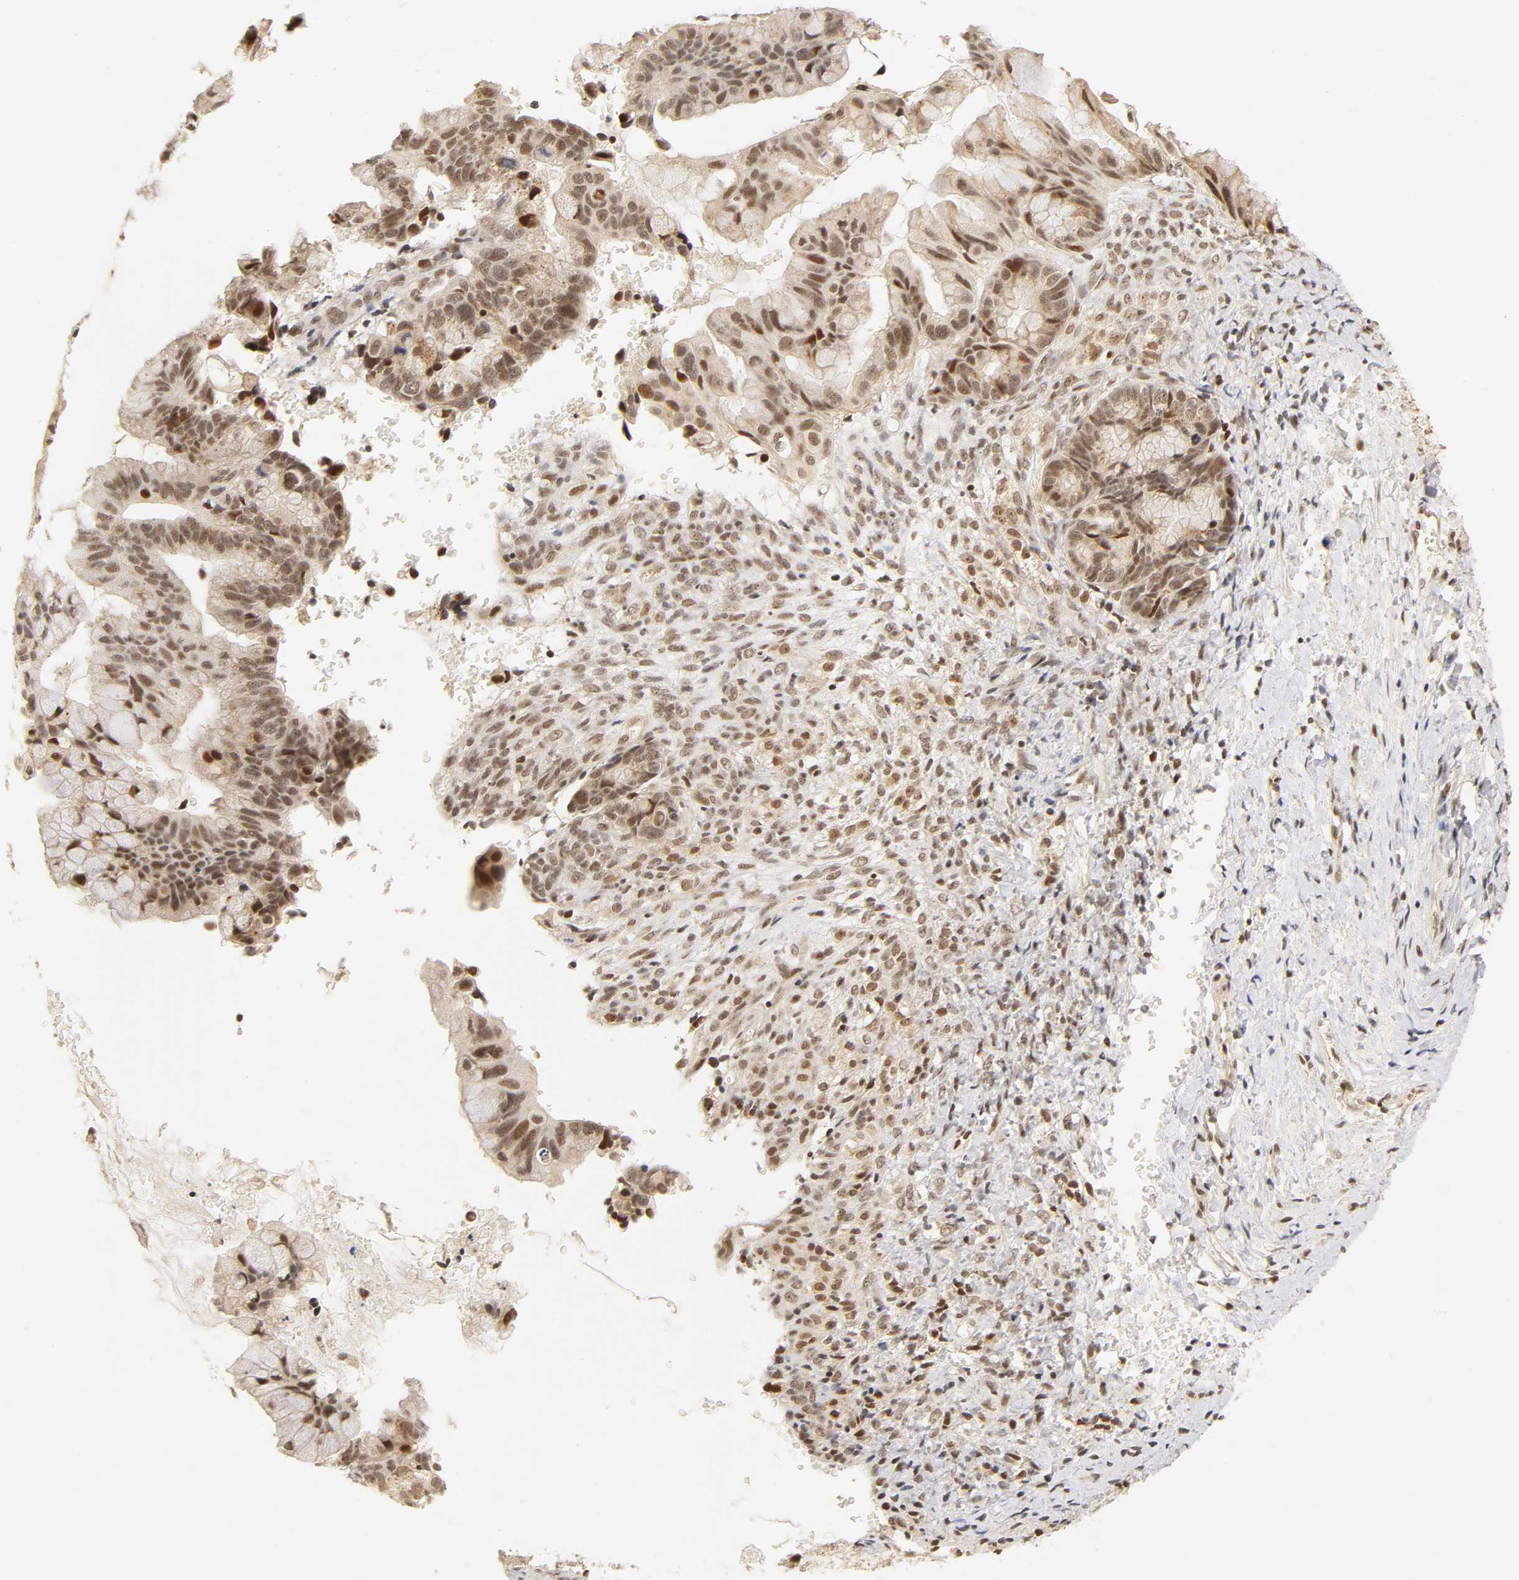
{"staining": {"intensity": "weak", "quantity": "25%-75%", "location": "cytoplasmic/membranous,nuclear"}, "tissue": "ovarian cancer", "cell_type": "Tumor cells", "image_type": "cancer", "snomed": [{"axis": "morphology", "description": "Cystadenocarcinoma, mucinous, NOS"}, {"axis": "topography", "description": "Ovary"}], "caption": "Protein staining reveals weak cytoplasmic/membranous and nuclear expression in approximately 25%-75% of tumor cells in ovarian cancer (mucinous cystadenocarcinoma).", "gene": "TAF10", "patient": {"sex": "female", "age": 36}}